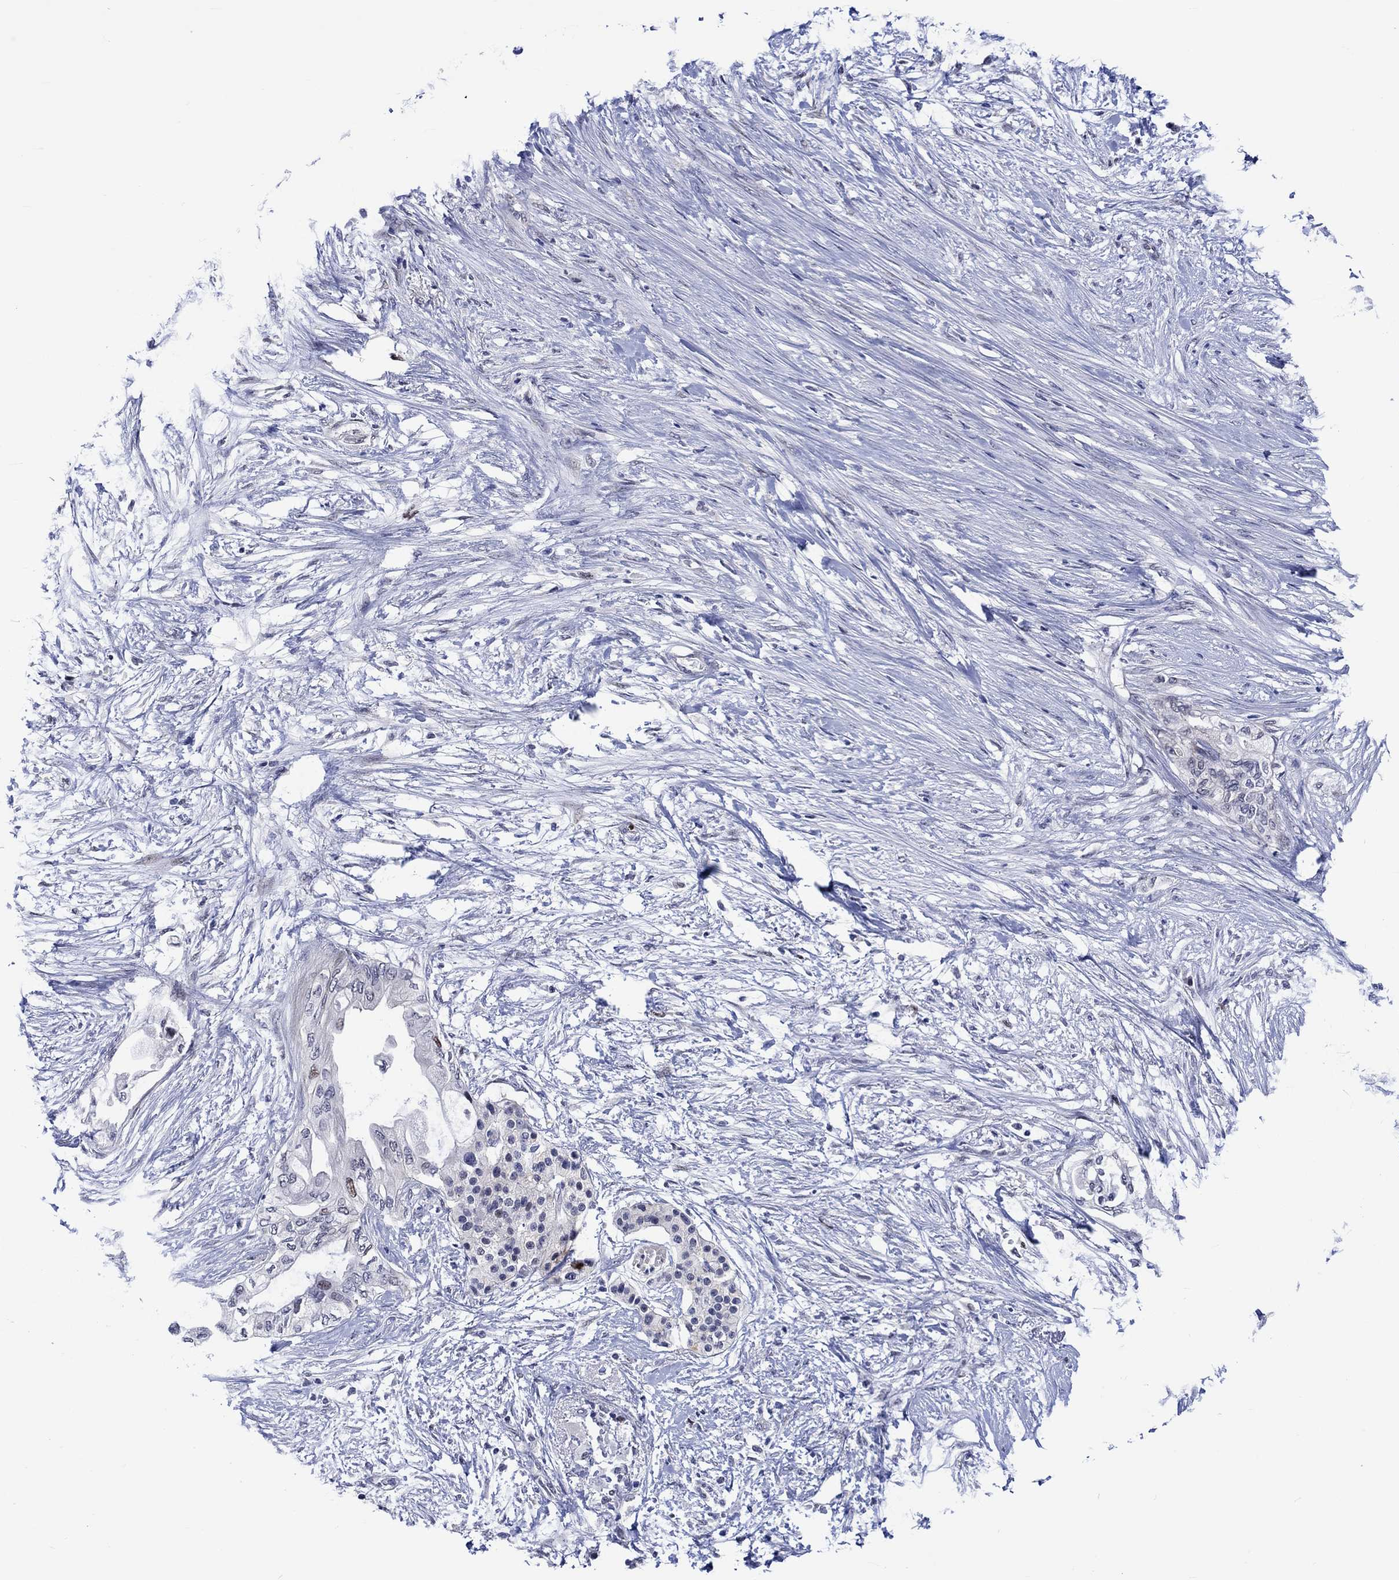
{"staining": {"intensity": "weak", "quantity": "<25%", "location": "nuclear"}, "tissue": "pancreatic cancer", "cell_type": "Tumor cells", "image_type": "cancer", "snomed": [{"axis": "morphology", "description": "Normal tissue, NOS"}, {"axis": "morphology", "description": "Adenocarcinoma, NOS"}, {"axis": "topography", "description": "Pancreas"}, {"axis": "topography", "description": "Duodenum"}], "caption": "Human adenocarcinoma (pancreatic) stained for a protein using immunohistochemistry (IHC) demonstrates no expression in tumor cells.", "gene": "E2F8", "patient": {"sex": "female", "age": 60}}